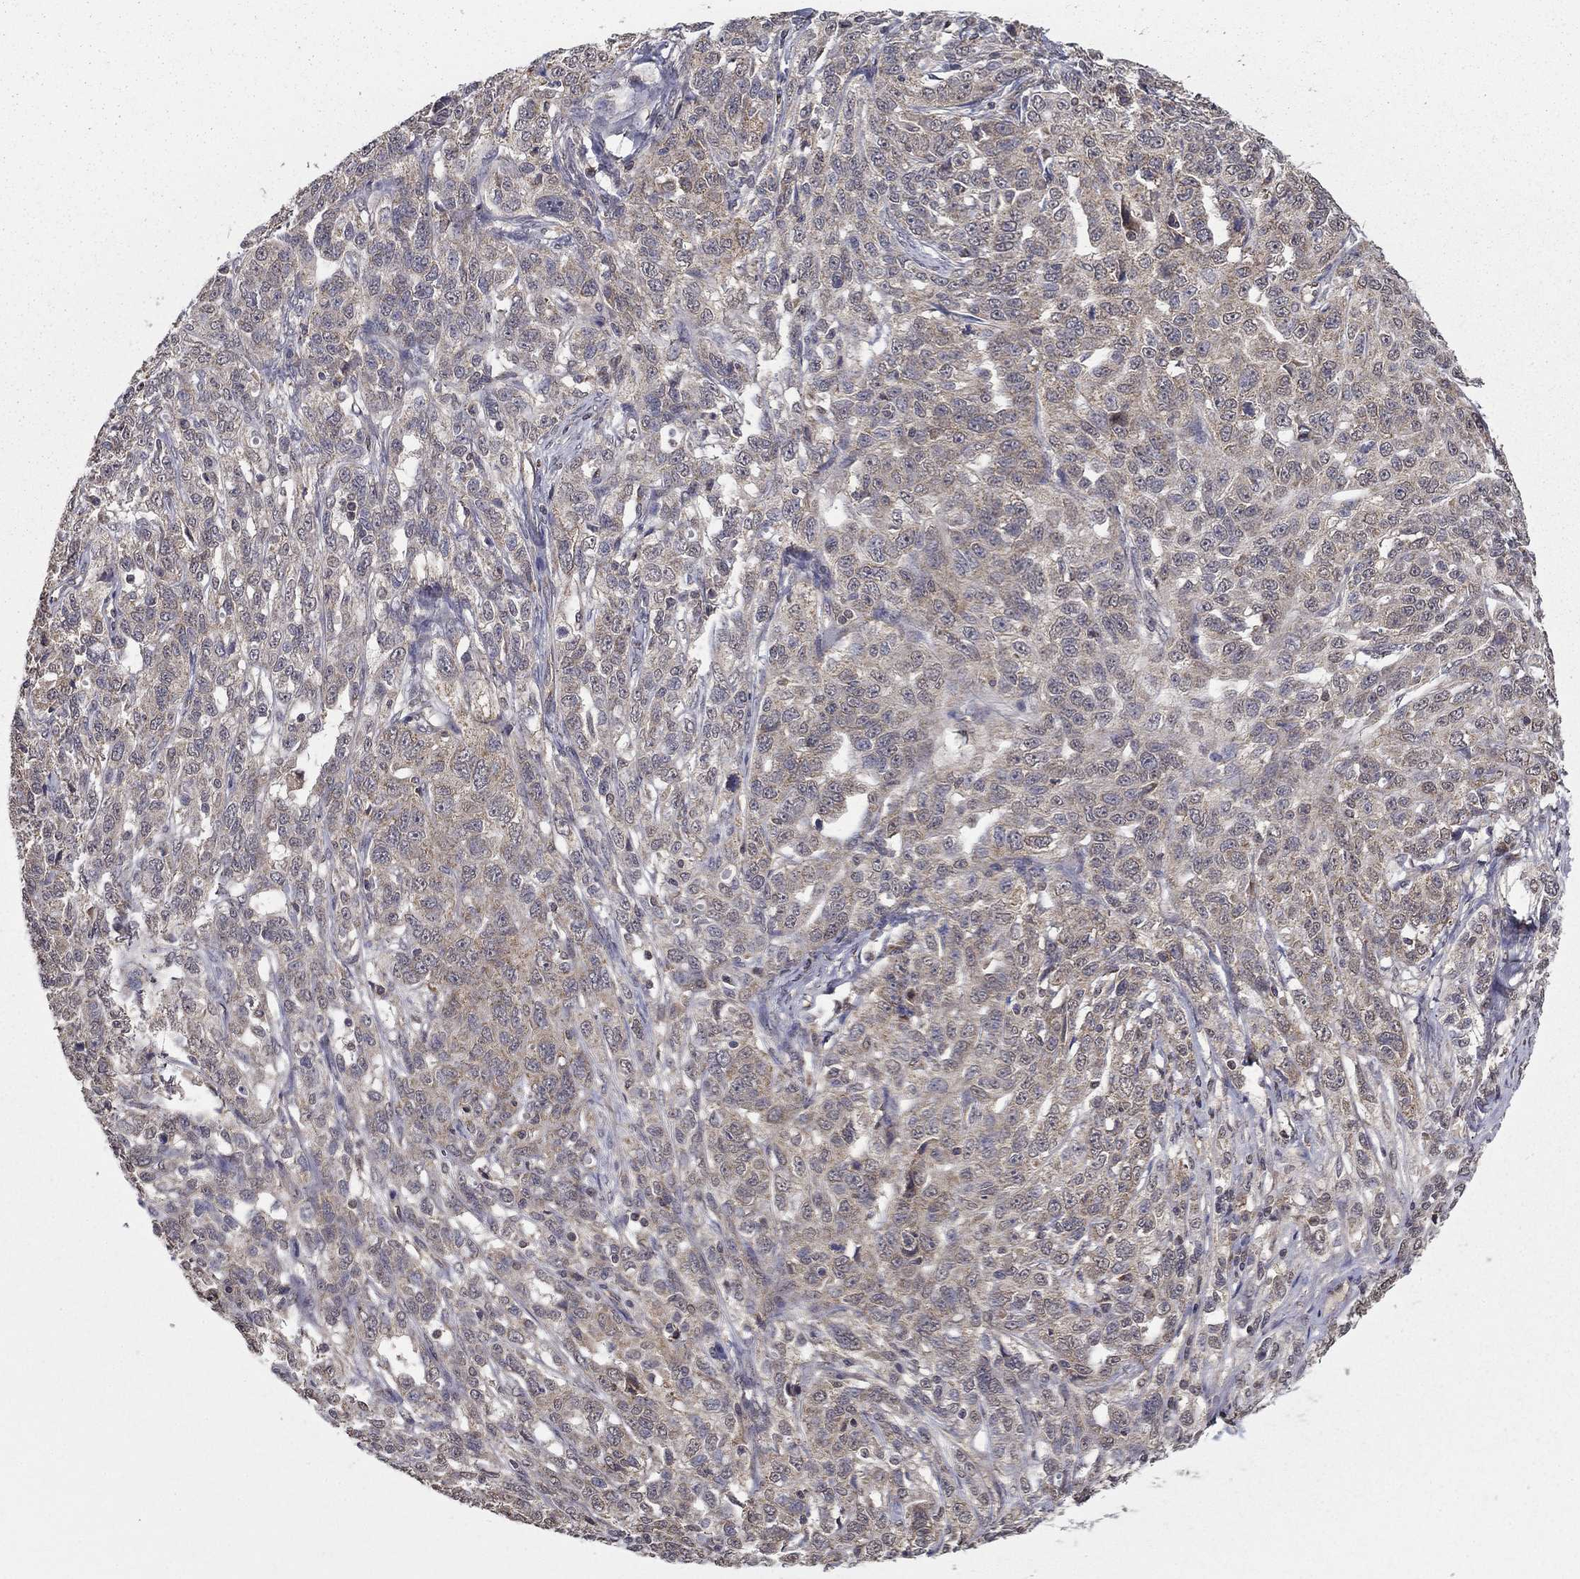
{"staining": {"intensity": "negative", "quantity": "none", "location": "none"}, "tissue": "ovarian cancer", "cell_type": "Tumor cells", "image_type": "cancer", "snomed": [{"axis": "morphology", "description": "Cystadenocarcinoma, serous, NOS"}, {"axis": "topography", "description": "Ovary"}], "caption": "Tumor cells are negative for brown protein staining in serous cystadenocarcinoma (ovarian). (DAB (3,3'-diaminobenzidine) IHC, high magnification).", "gene": "SLC2A13", "patient": {"sex": "female", "age": 71}}